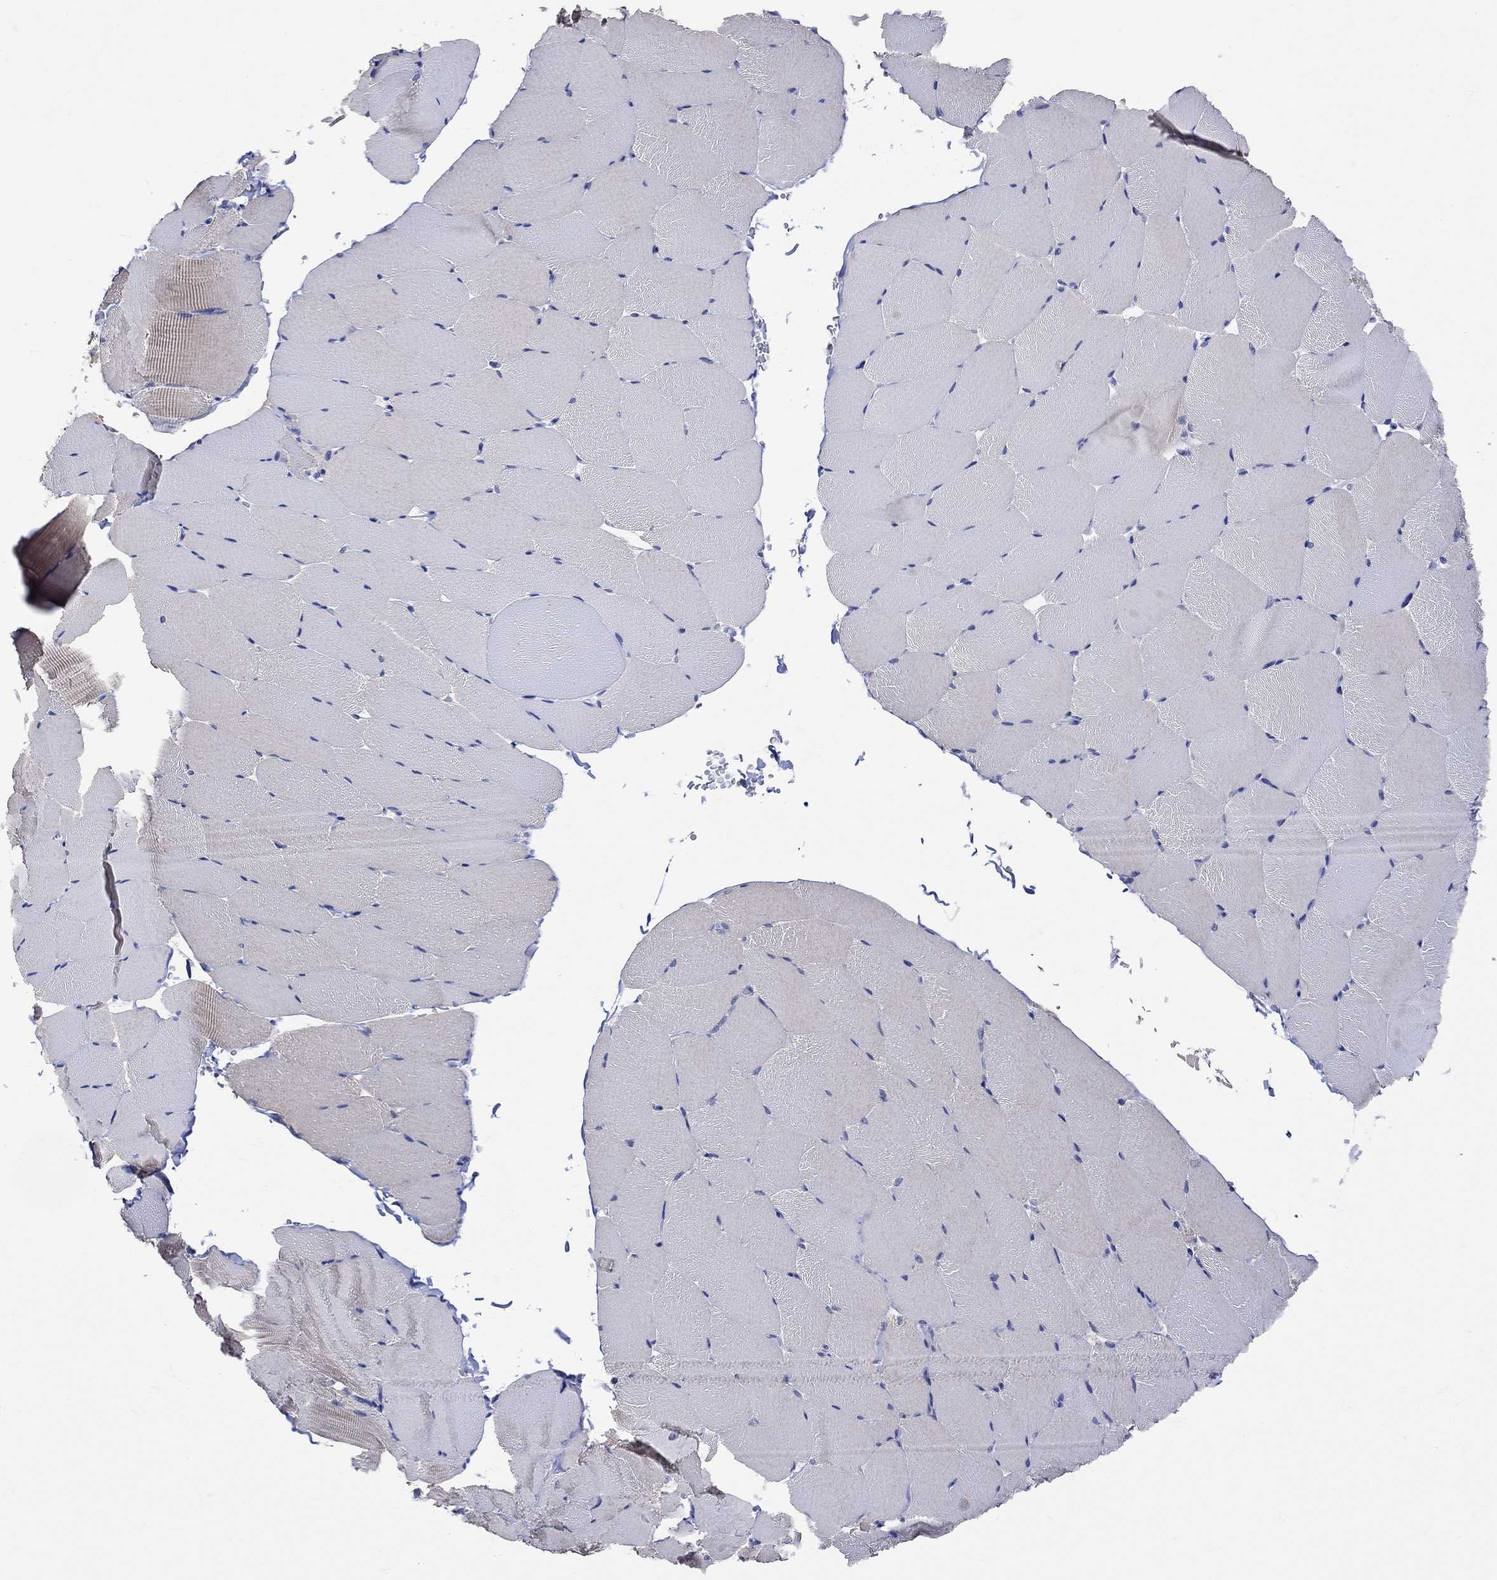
{"staining": {"intensity": "negative", "quantity": "none", "location": "none"}, "tissue": "skeletal muscle", "cell_type": "Myocytes", "image_type": "normal", "snomed": [{"axis": "morphology", "description": "Normal tissue, NOS"}, {"axis": "topography", "description": "Skeletal muscle"}], "caption": "Myocytes show no significant staining in unremarkable skeletal muscle. Brightfield microscopy of IHC stained with DAB (3,3'-diaminobenzidine) (brown) and hematoxylin (blue), captured at high magnification.", "gene": "MSI1", "patient": {"sex": "female", "age": 37}}